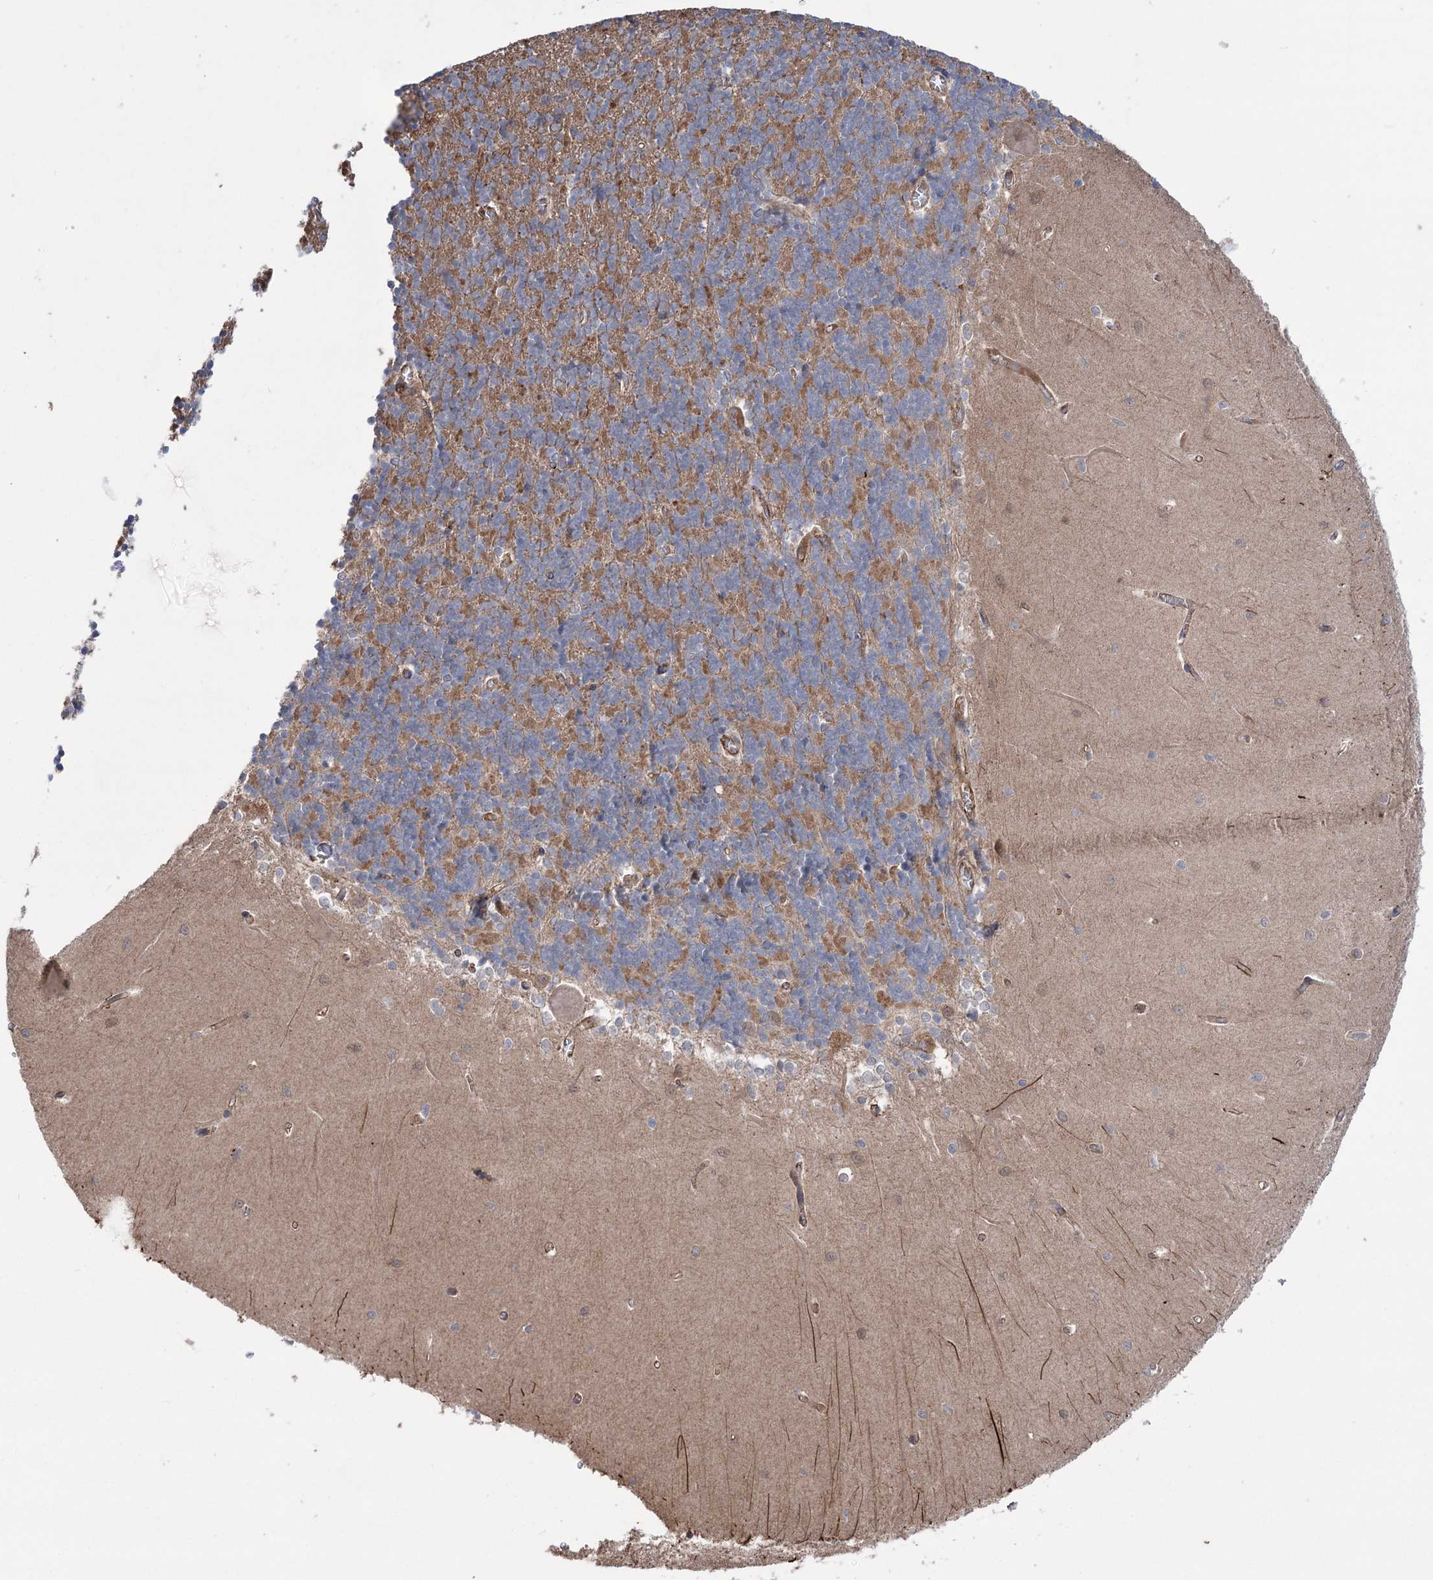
{"staining": {"intensity": "moderate", "quantity": "25%-75%", "location": "cytoplasmic/membranous"}, "tissue": "cerebellum", "cell_type": "Cells in granular layer", "image_type": "normal", "snomed": [{"axis": "morphology", "description": "Normal tissue, NOS"}, {"axis": "topography", "description": "Cerebellum"}], "caption": "The micrograph reveals immunohistochemical staining of normal cerebellum. There is moderate cytoplasmic/membranous expression is identified in about 25%-75% of cells in granular layer.", "gene": "TRIM71", "patient": {"sex": "male", "age": 37}}